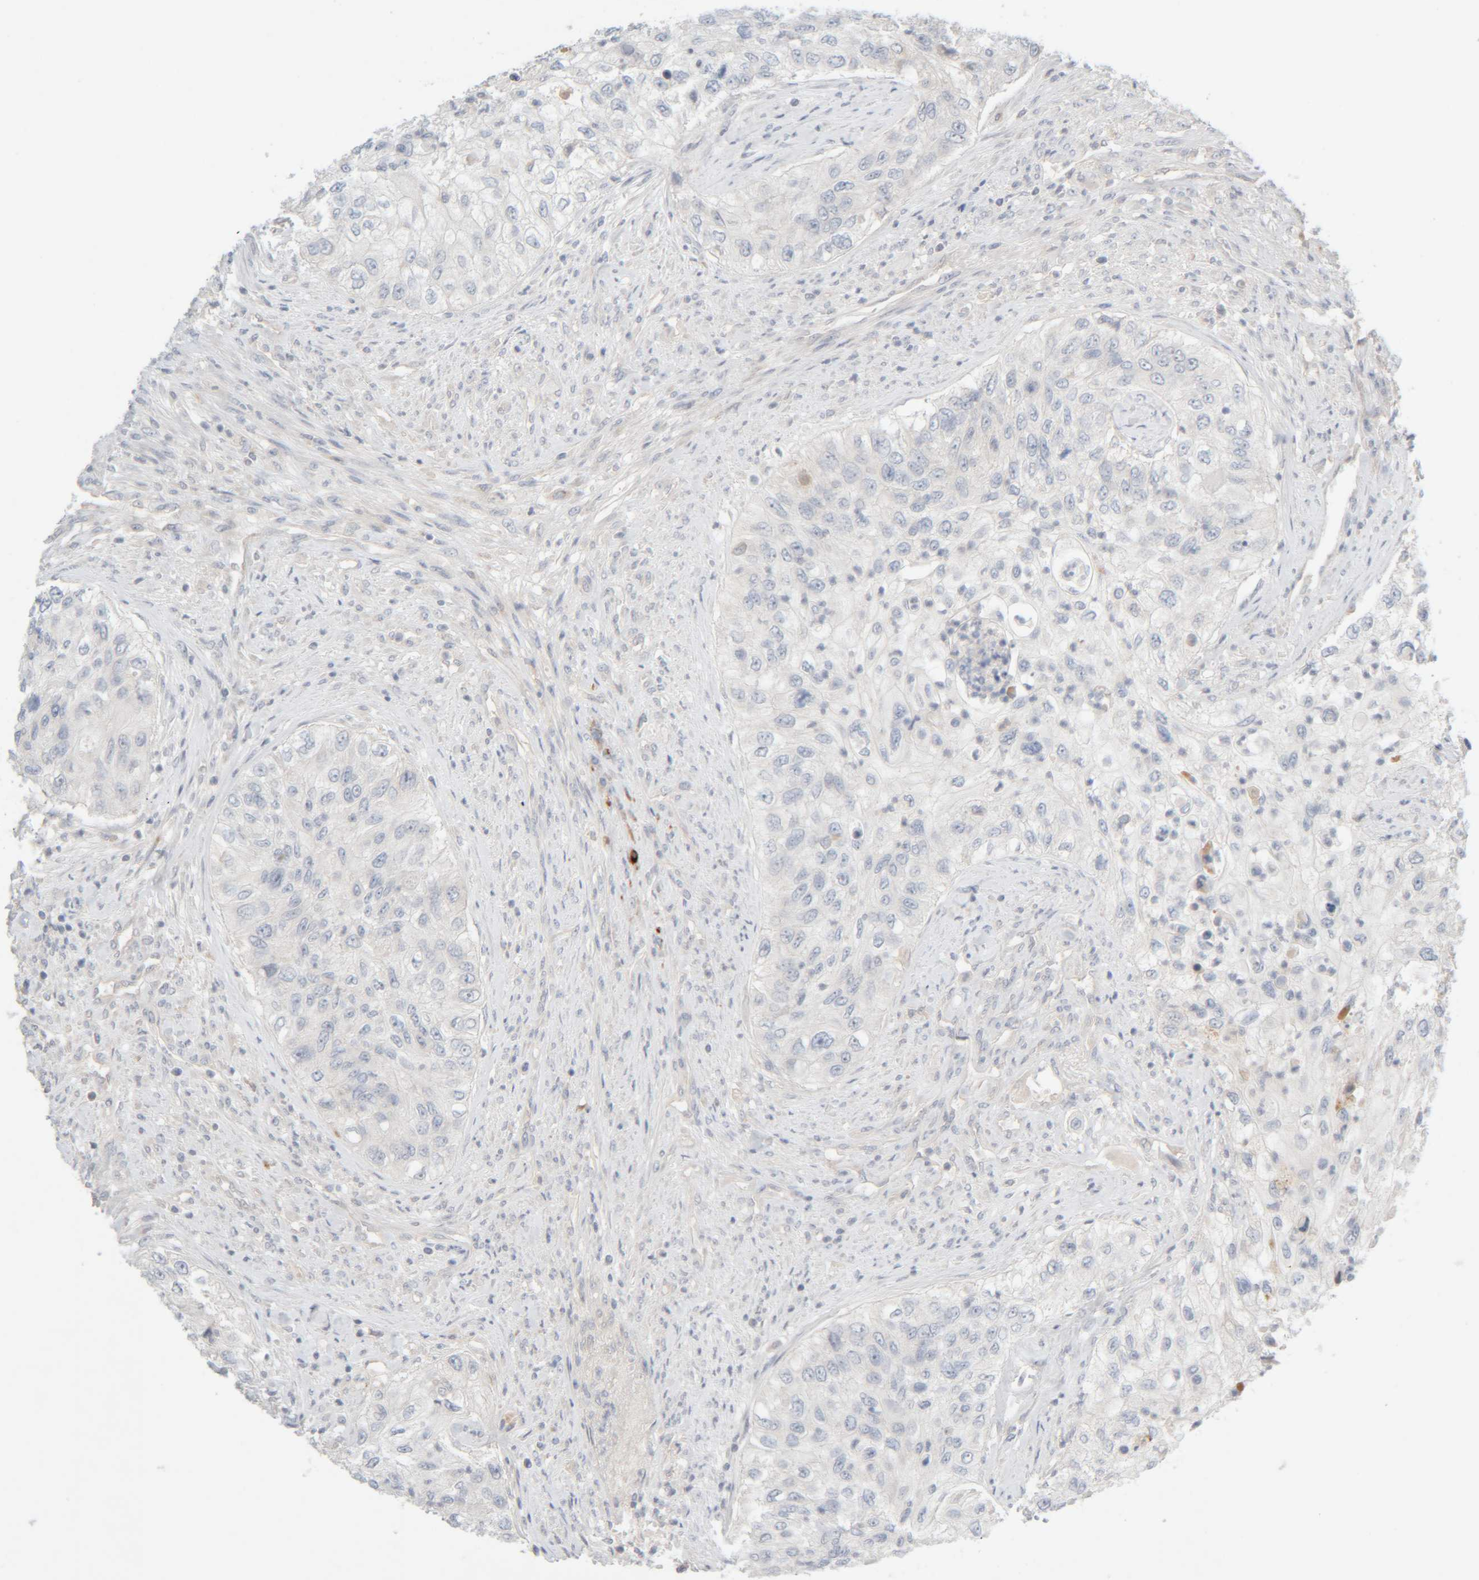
{"staining": {"intensity": "negative", "quantity": "none", "location": "none"}, "tissue": "urothelial cancer", "cell_type": "Tumor cells", "image_type": "cancer", "snomed": [{"axis": "morphology", "description": "Urothelial carcinoma, High grade"}, {"axis": "topography", "description": "Urinary bladder"}], "caption": "A micrograph of high-grade urothelial carcinoma stained for a protein displays no brown staining in tumor cells.", "gene": "CHKA", "patient": {"sex": "female", "age": 60}}